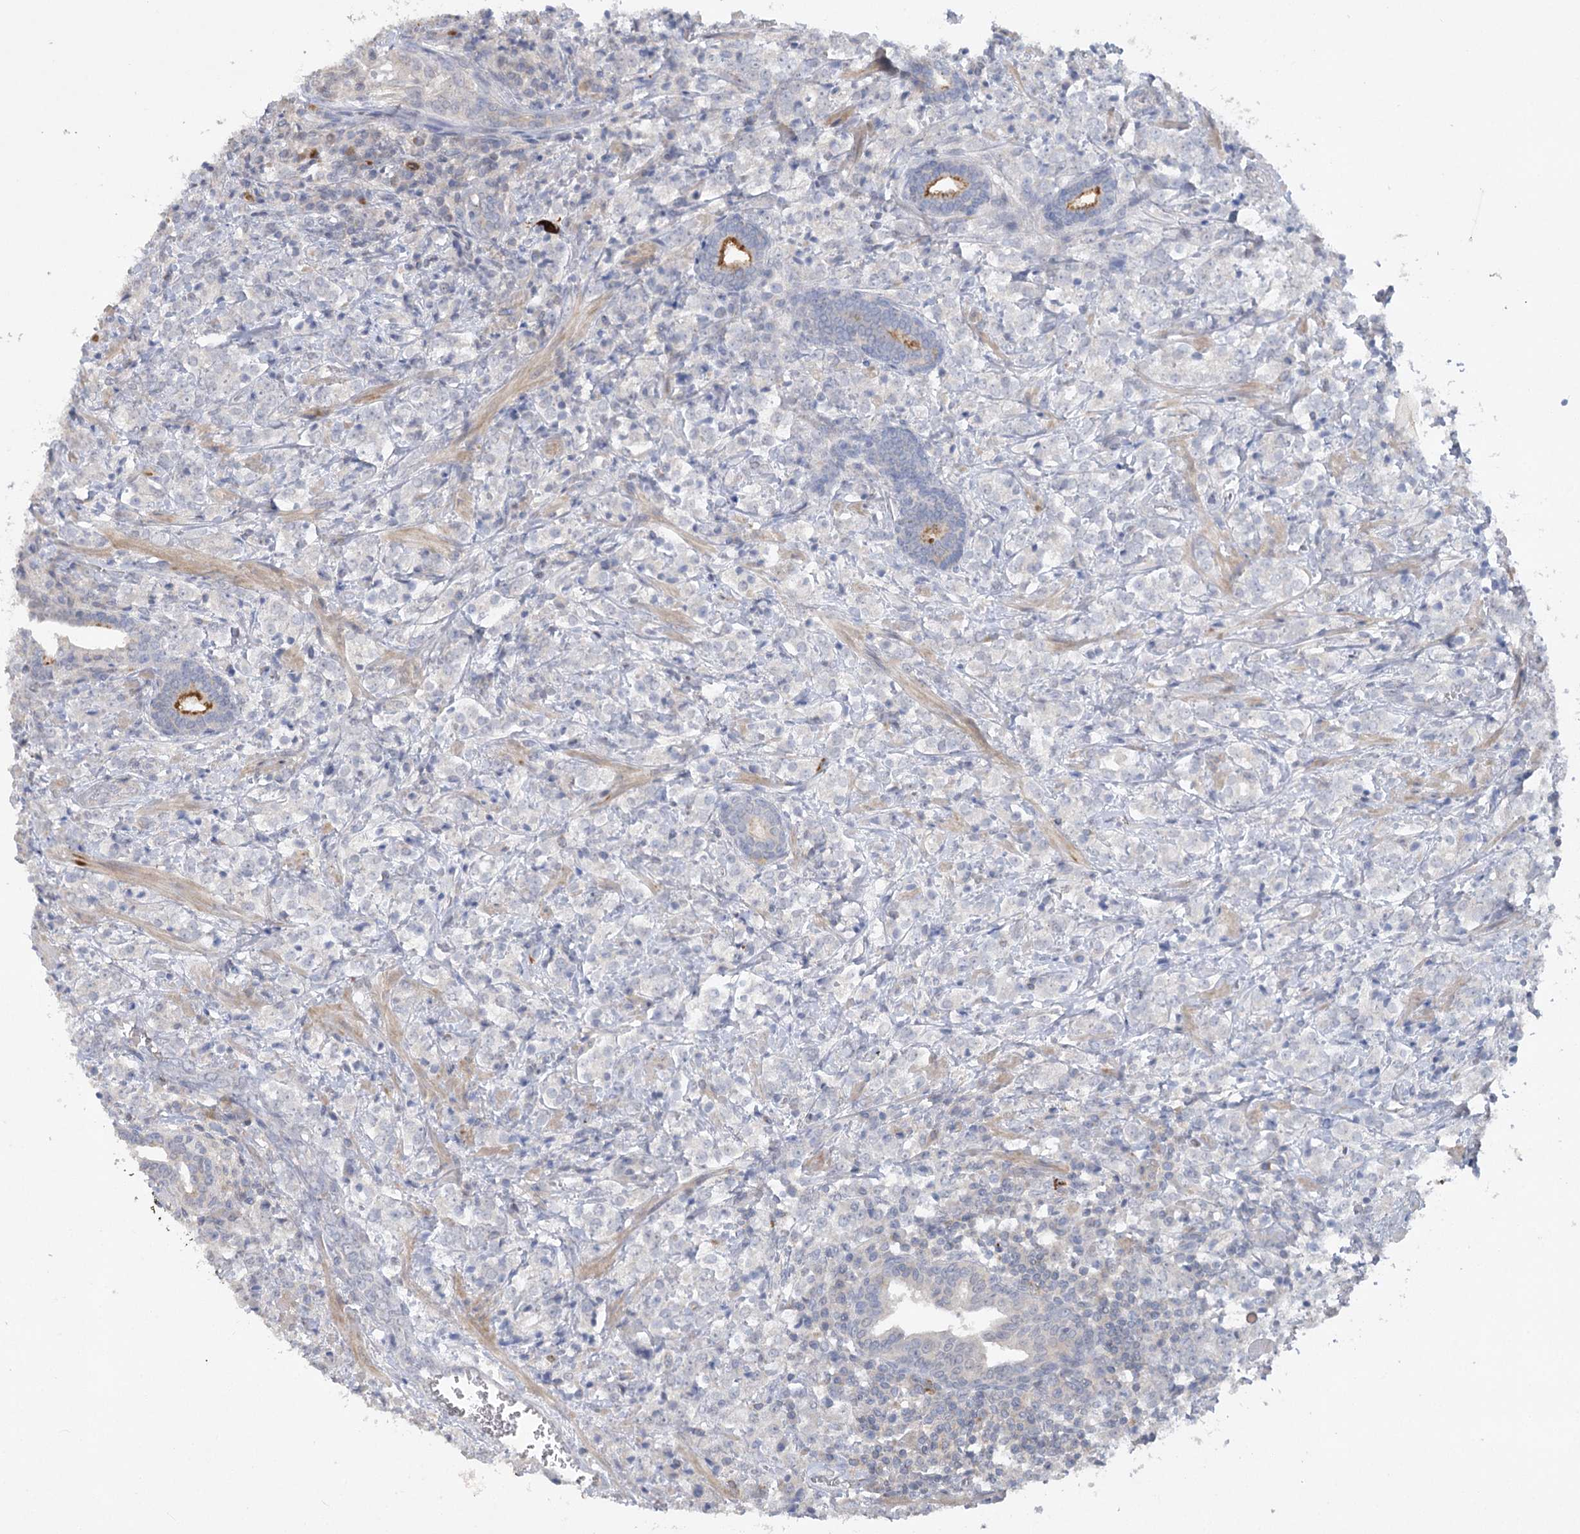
{"staining": {"intensity": "negative", "quantity": "none", "location": "none"}, "tissue": "prostate cancer", "cell_type": "Tumor cells", "image_type": "cancer", "snomed": [{"axis": "morphology", "description": "Adenocarcinoma, High grade"}, {"axis": "topography", "description": "Prostate"}], "caption": "Immunohistochemistry (IHC) photomicrograph of human high-grade adenocarcinoma (prostate) stained for a protein (brown), which shows no expression in tumor cells.", "gene": "TRAF3IP1", "patient": {"sex": "male", "age": 69}}